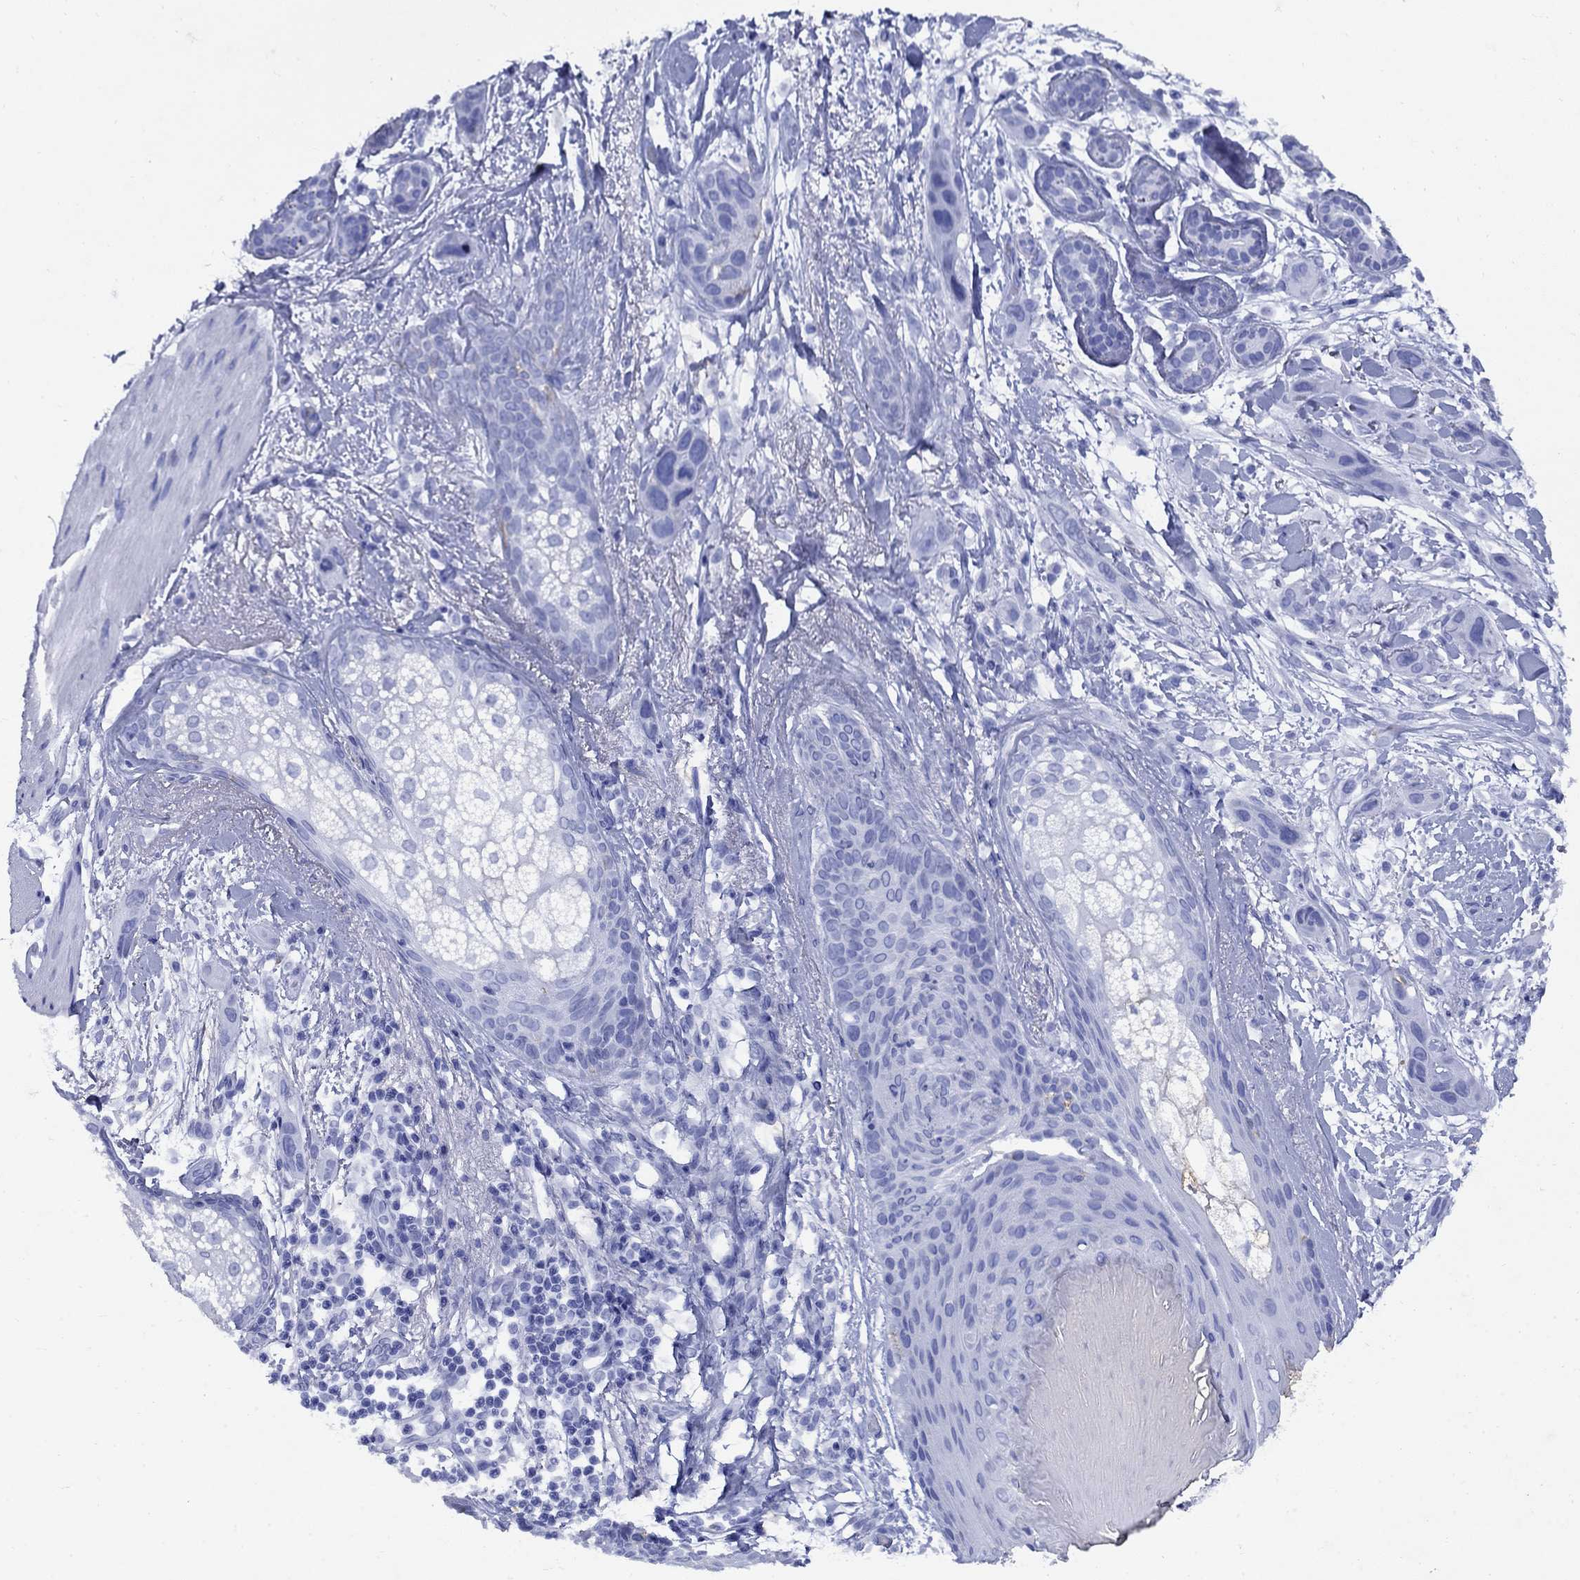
{"staining": {"intensity": "negative", "quantity": "none", "location": "none"}, "tissue": "skin cancer", "cell_type": "Tumor cells", "image_type": "cancer", "snomed": [{"axis": "morphology", "description": "Squamous cell carcinoma, NOS"}, {"axis": "topography", "description": "Skin"}], "caption": "IHC micrograph of skin cancer (squamous cell carcinoma) stained for a protein (brown), which reveals no expression in tumor cells.", "gene": "CD1A", "patient": {"sex": "male", "age": 79}}